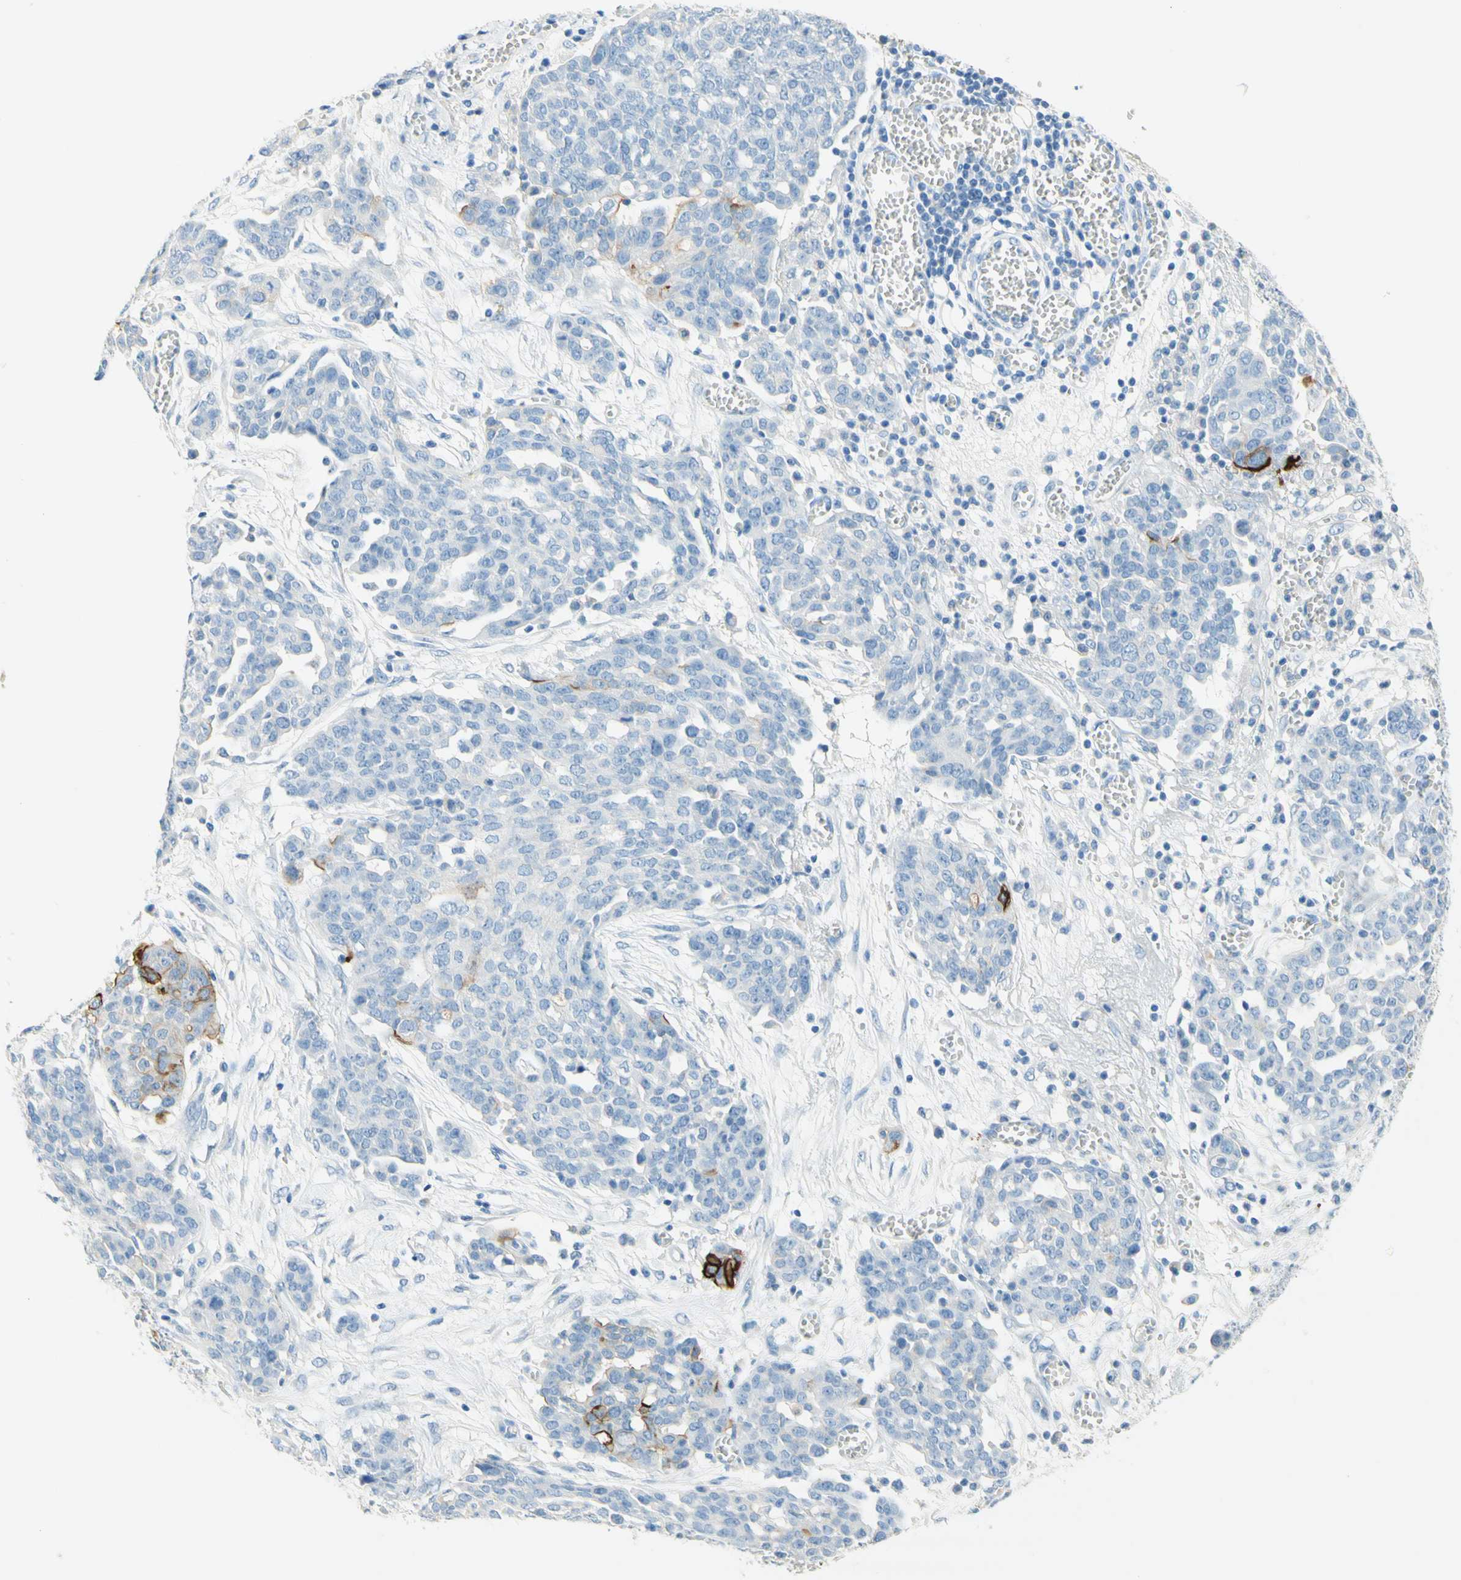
{"staining": {"intensity": "moderate", "quantity": "<25%", "location": "cytoplasmic/membranous"}, "tissue": "ovarian cancer", "cell_type": "Tumor cells", "image_type": "cancer", "snomed": [{"axis": "morphology", "description": "Cystadenocarcinoma, serous, NOS"}, {"axis": "topography", "description": "Soft tissue"}, {"axis": "topography", "description": "Ovary"}], "caption": "The image reveals a brown stain indicating the presence of a protein in the cytoplasmic/membranous of tumor cells in ovarian serous cystadenocarcinoma.", "gene": "POLR2J3", "patient": {"sex": "female", "age": 57}}